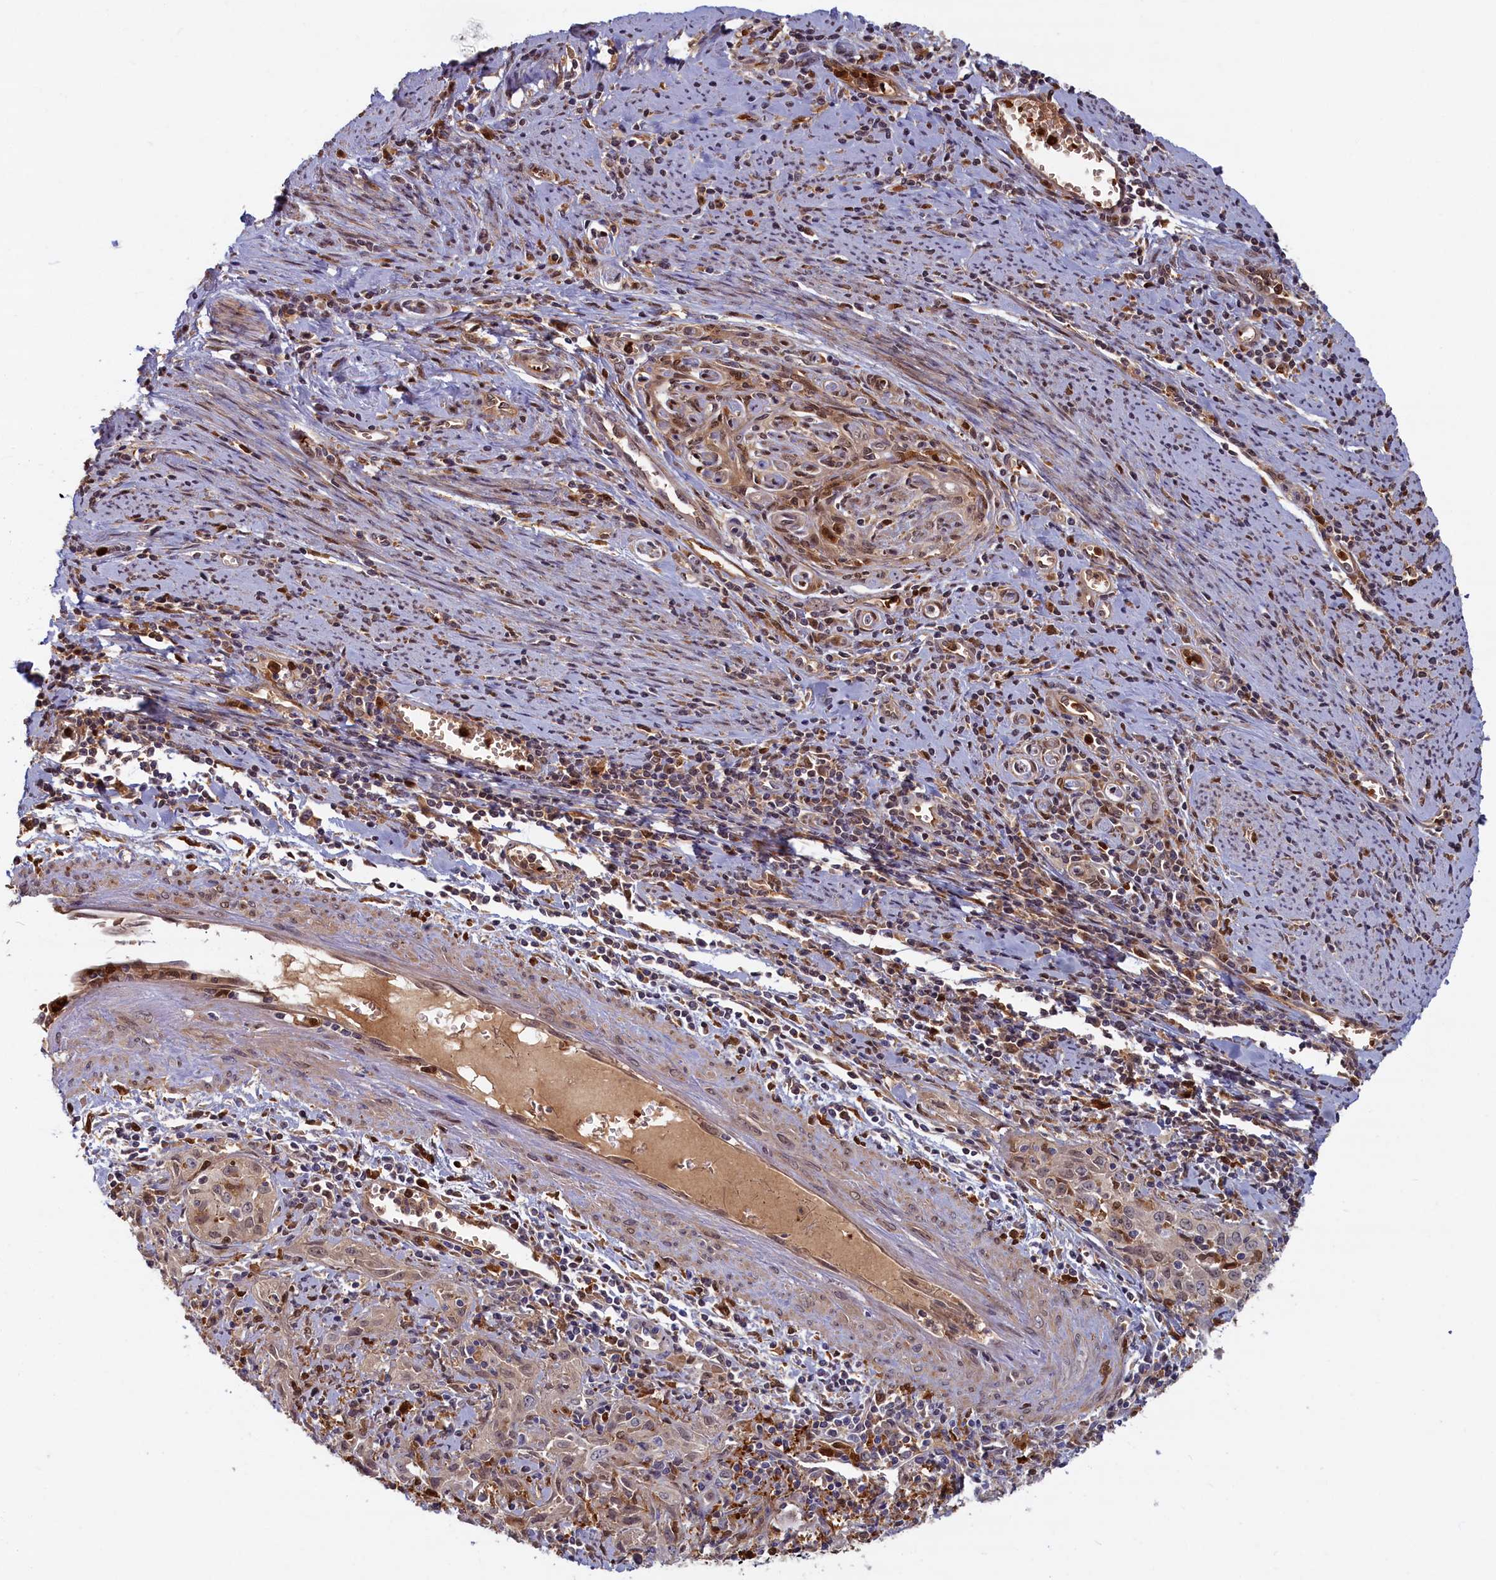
{"staining": {"intensity": "weak", "quantity": "25%-75%", "location": "nuclear"}, "tissue": "cervical cancer", "cell_type": "Tumor cells", "image_type": "cancer", "snomed": [{"axis": "morphology", "description": "Squamous cell carcinoma, NOS"}, {"axis": "topography", "description": "Cervix"}], "caption": "Immunohistochemistry (IHC) (DAB) staining of human cervical squamous cell carcinoma demonstrates weak nuclear protein expression in about 25%-75% of tumor cells.", "gene": "BLVRB", "patient": {"sex": "female", "age": 57}}